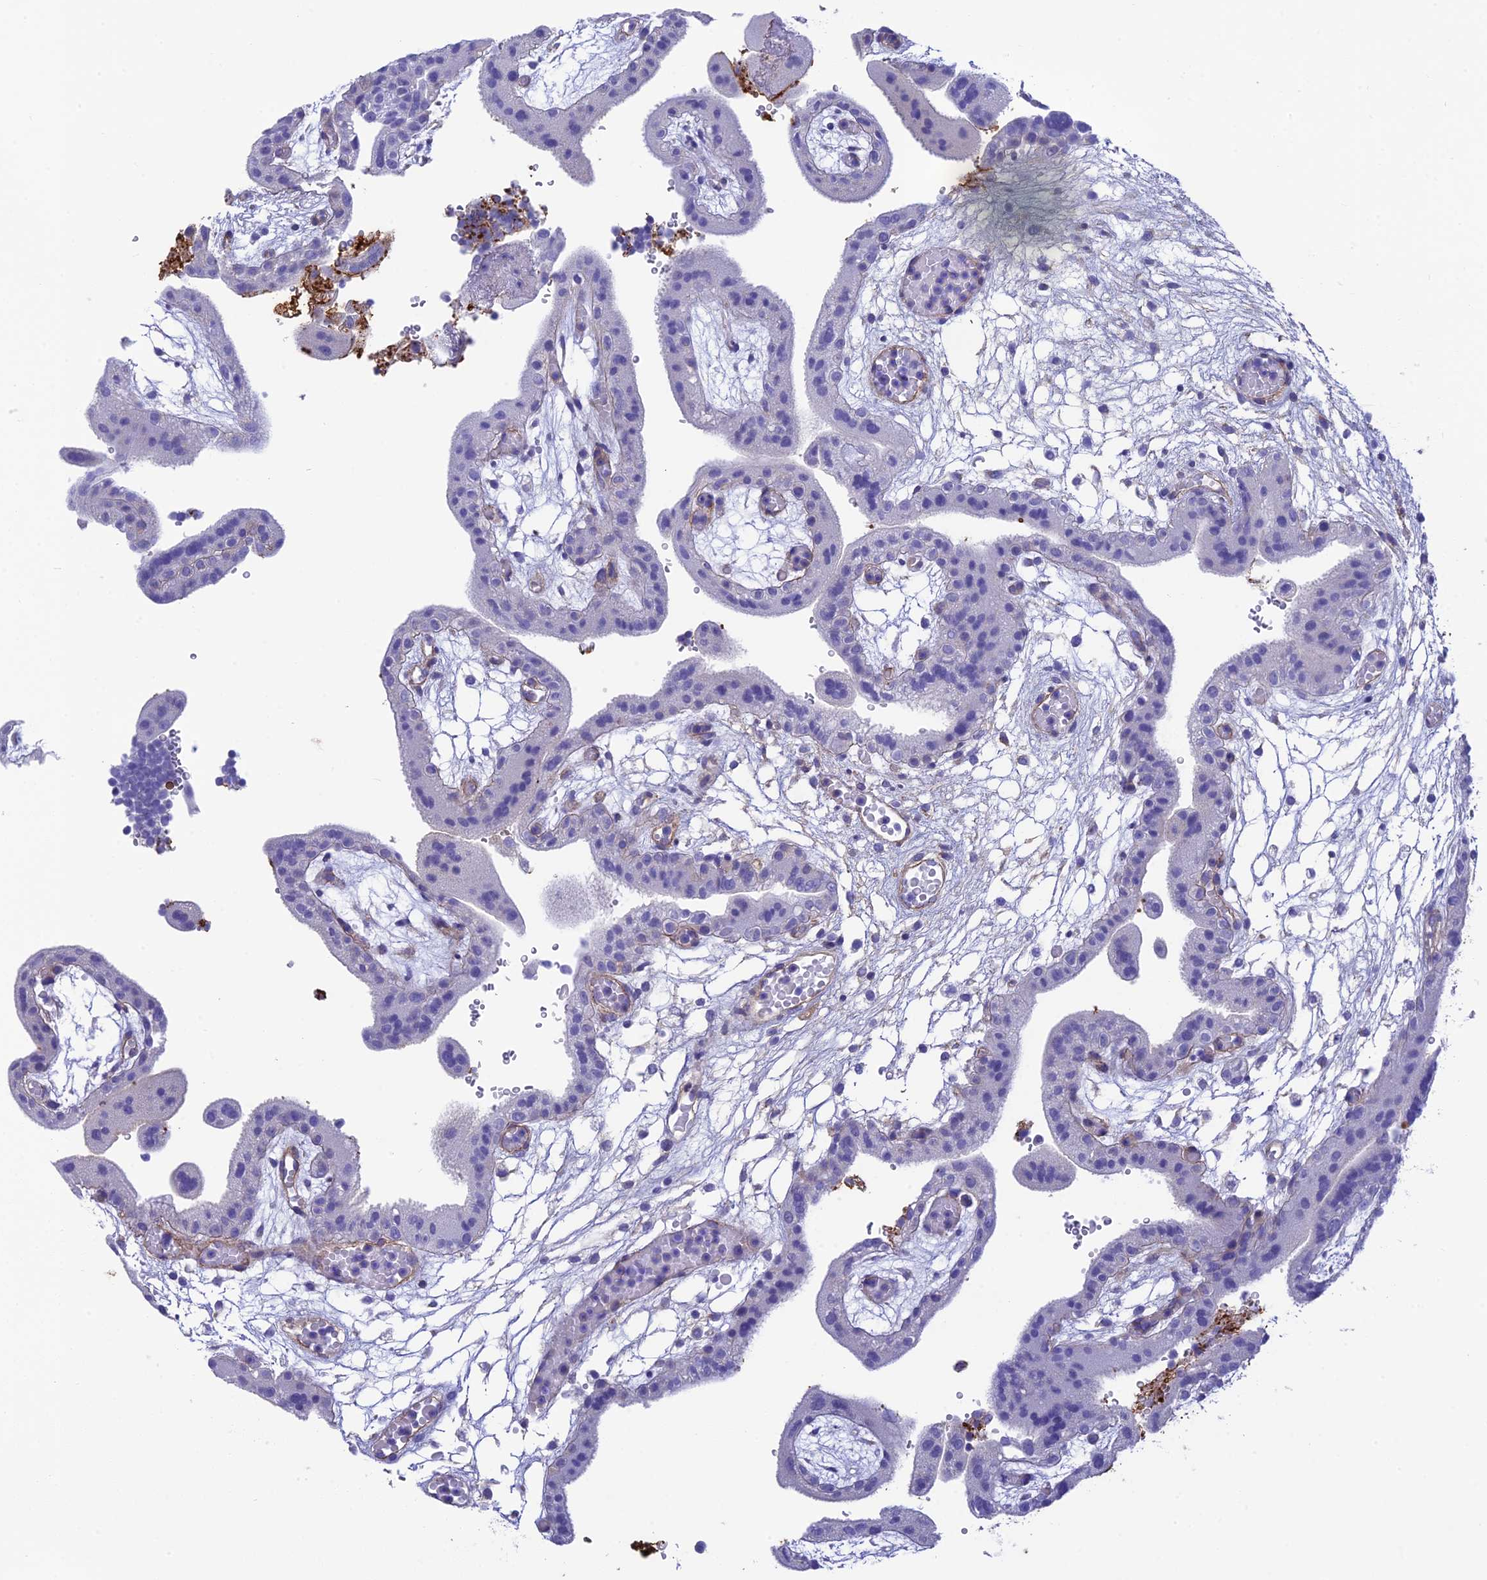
{"staining": {"intensity": "negative", "quantity": "none", "location": "none"}, "tissue": "placenta", "cell_type": "Trophoblastic cells", "image_type": "normal", "snomed": [{"axis": "morphology", "description": "Normal tissue, NOS"}, {"axis": "topography", "description": "Placenta"}], "caption": "The immunohistochemistry (IHC) photomicrograph has no significant positivity in trophoblastic cells of placenta.", "gene": "TNS1", "patient": {"sex": "female", "age": 18}}